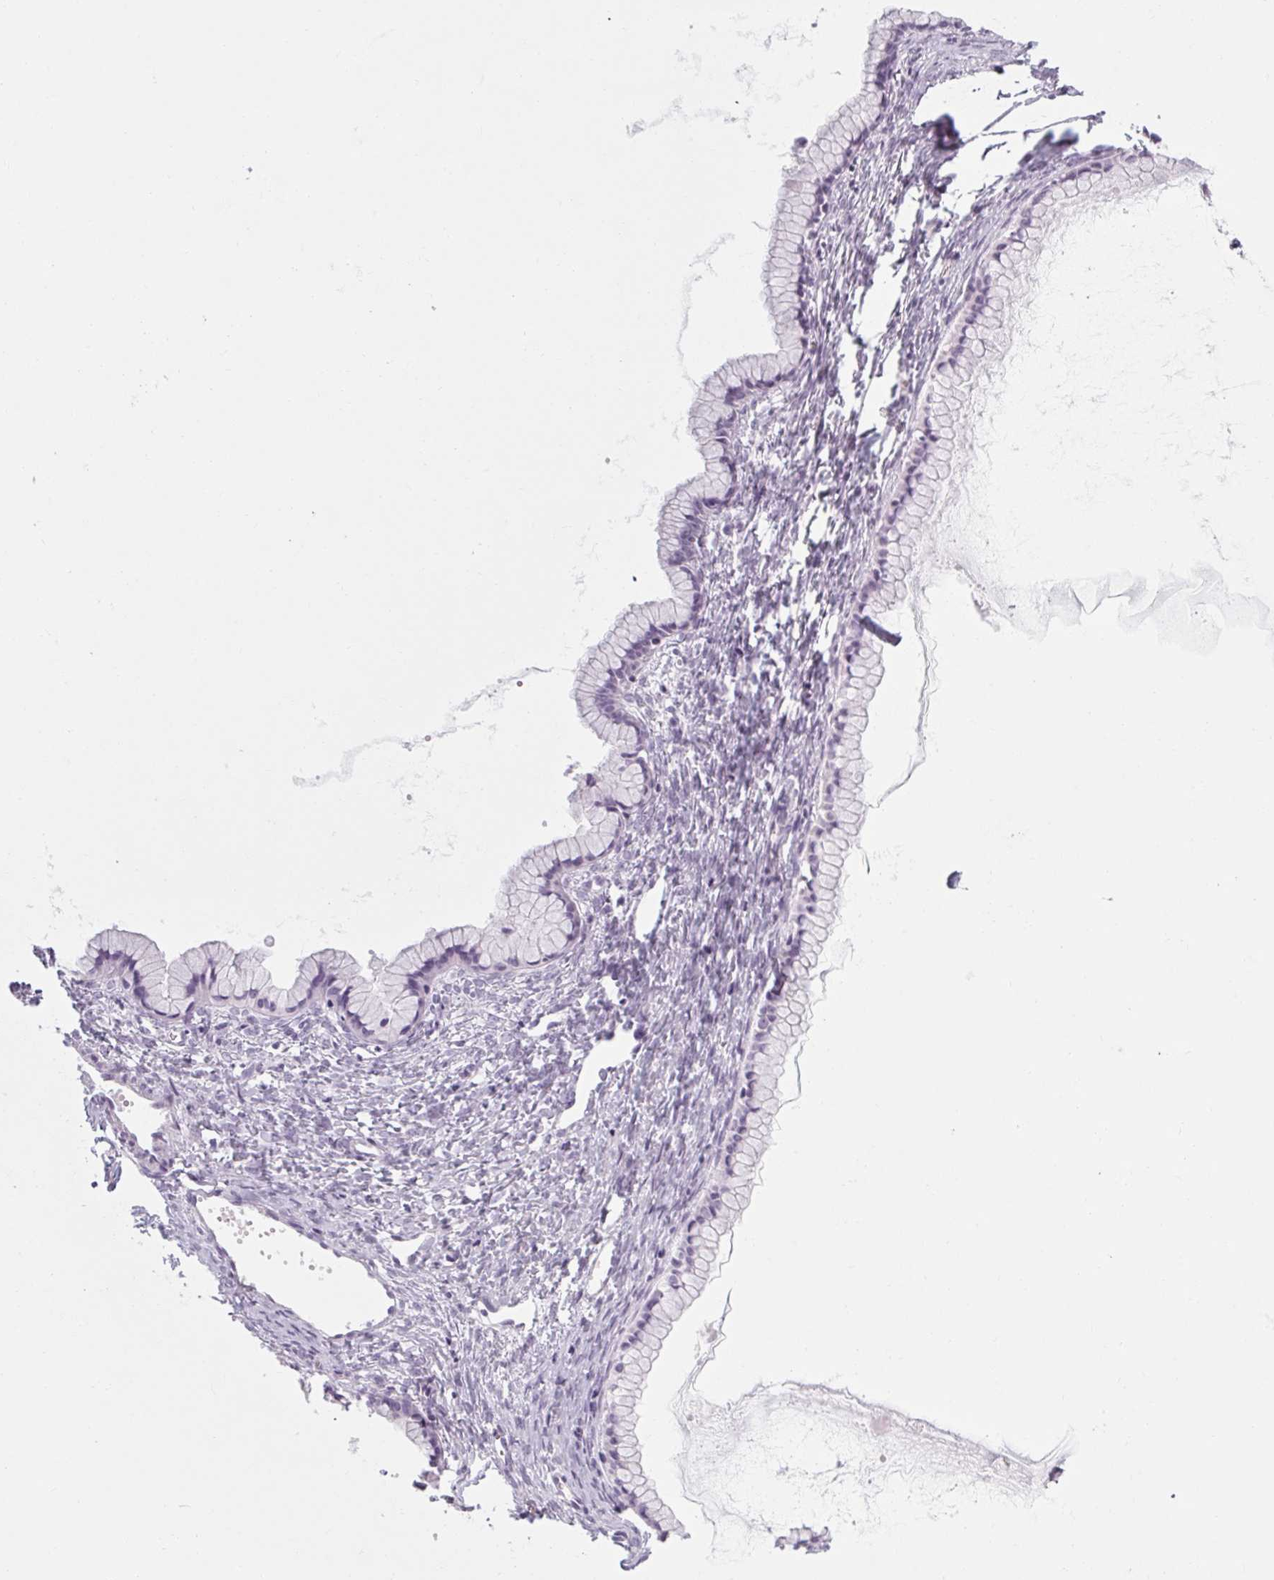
{"staining": {"intensity": "negative", "quantity": "none", "location": "none"}, "tissue": "ovarian cancer", "cell_type": "Tumor cells", "image_type": "cancer", "snomed": [{"axis": "morphology", "description": "Cystadenocarcinoma, mucinous, NOS"}, {"axis": "topography", "description": "Ovary"}], "caption": "The histopathology image exhibits no staining of tumor cells in ovarian cancer (mucinous cystadenocarcinoma).", "gene": "POMC", "patient": {"sex": "female", "age": 41}}